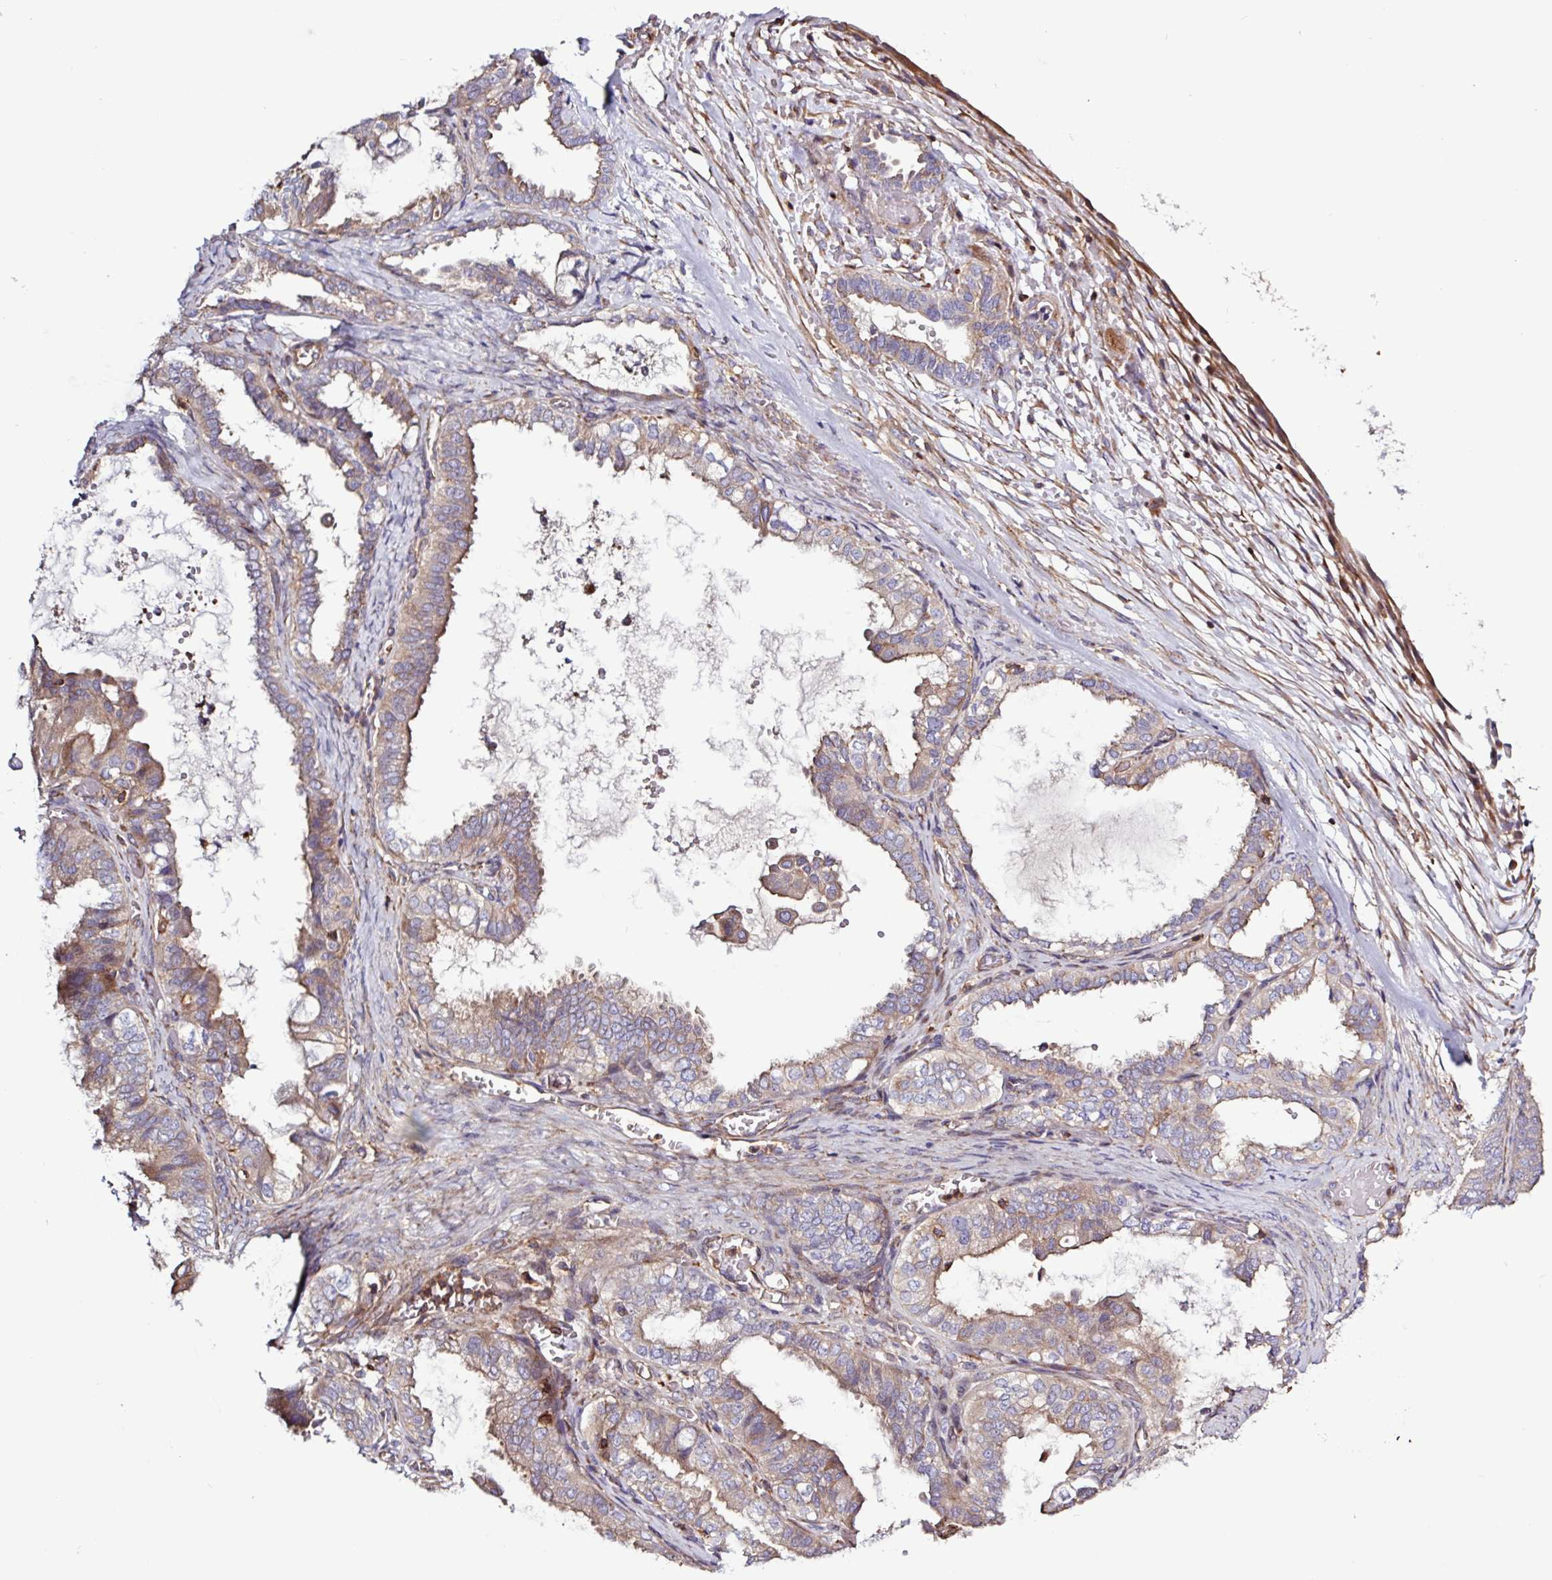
{"staining": {"intensity": "moderate", "quantity": "25%-75%", "location": "cytoplasmic/membranous"}, "tissue": "ovarian cancer", "cell_type": "Tumor cells", "image_type": "cancer", "snomed": [{"axis": "morphology", "description": "Carcinoma, NOS"}, {"axis": "morphology", "description": "Carcinoma, endometroid"}, {"axis": "topography", "description": "Ovary"}], "caption": "Ovarian carcinoma stained with DAB (3,3'-diaminobenzidine) immunohistochemistry exhibits medium levels of moderate cytoplasmic/membranous staining in approximately 25%-75% of tumor cells.", "gene": "ACTR3", "patient": {"sex": "female", "age": 50}}